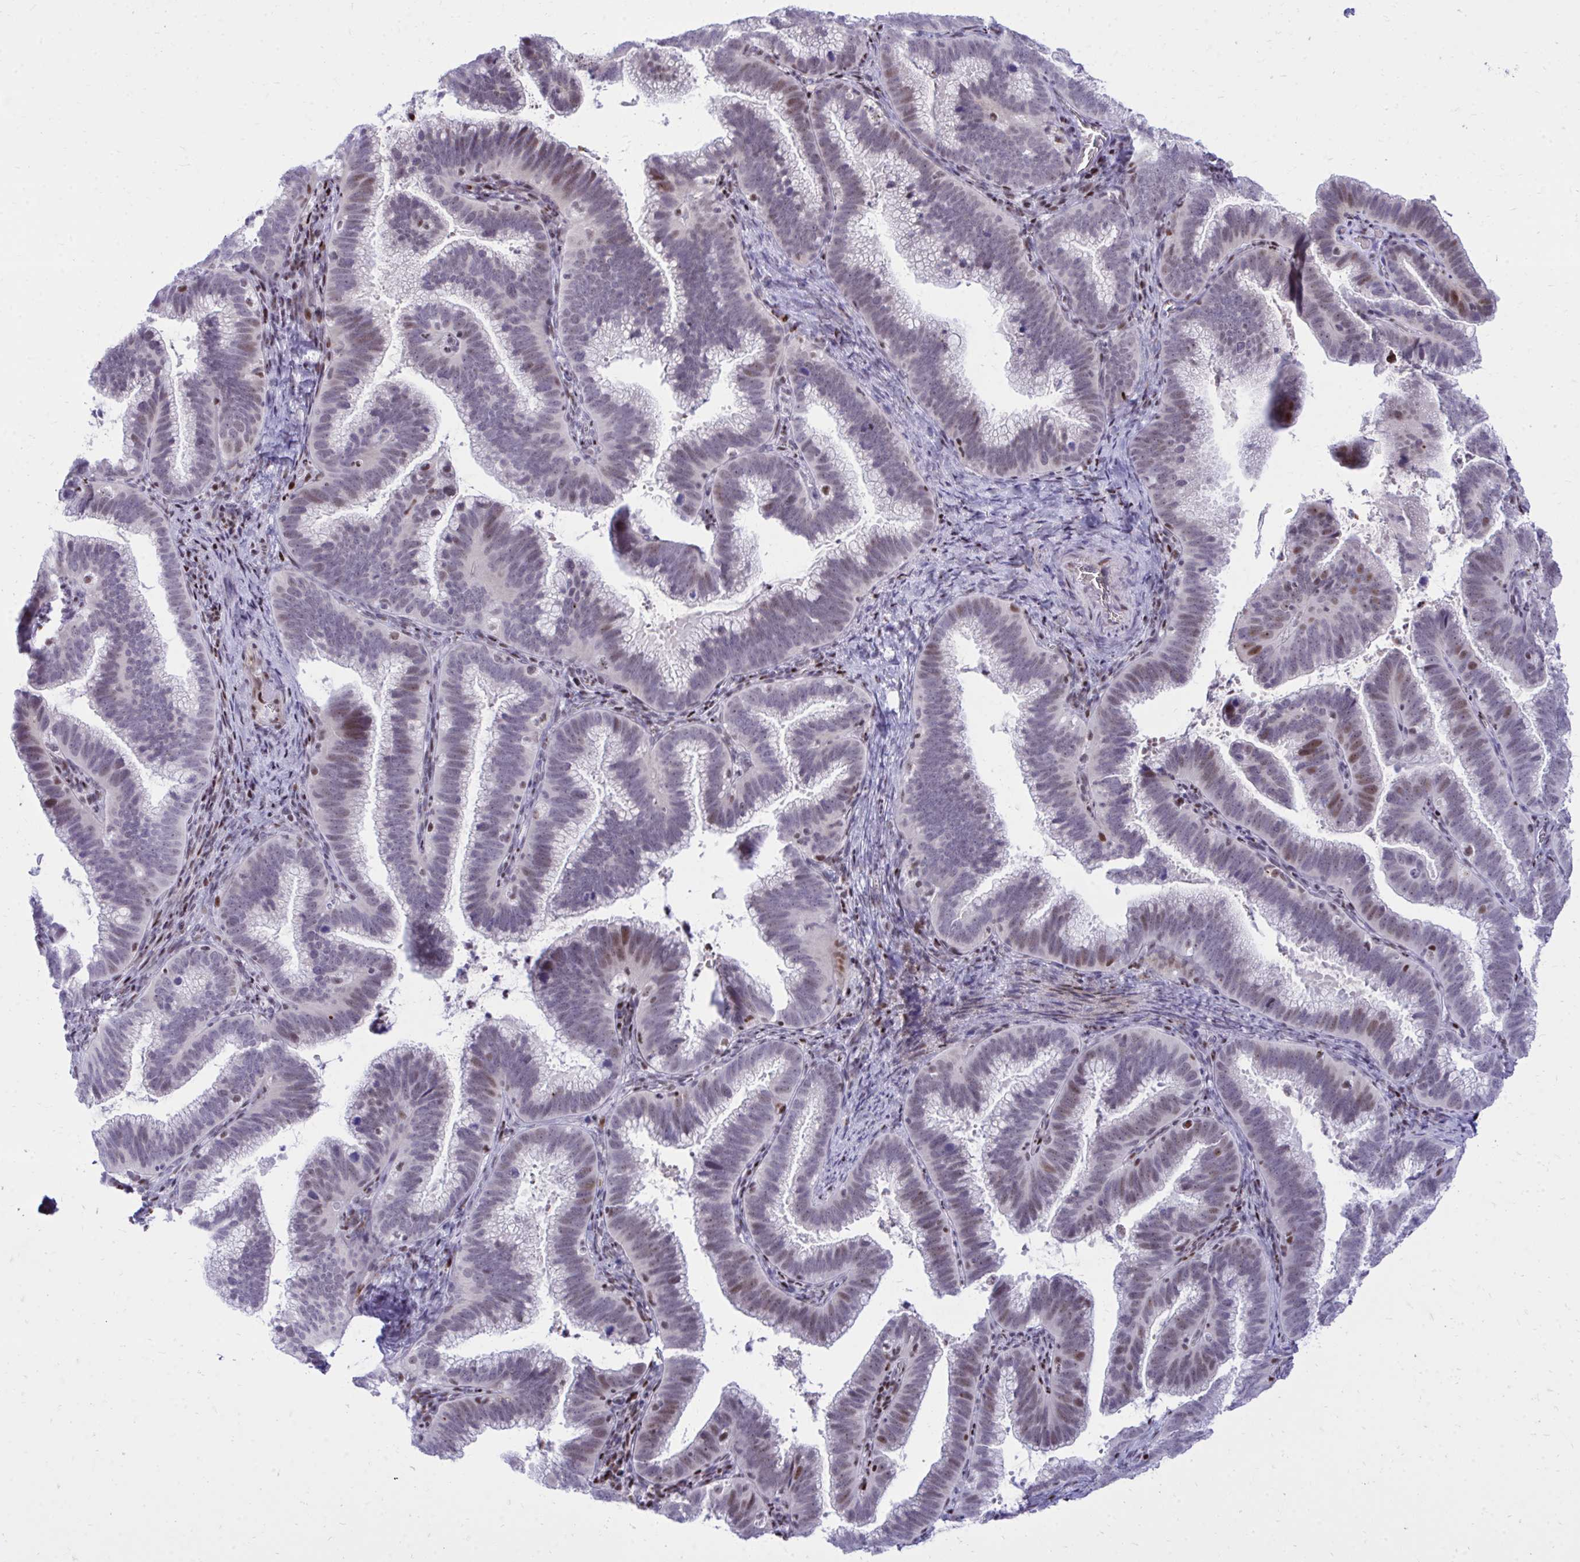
{"staining": {"intensity": "weak", "quantity": "25%-75%", "location": "nuclear"}, "tissue": "cervical cancer", "cell_type": "Tumor cells", "image_type": "cancer", "snomed": [{"axis": "morphology", "description": "Adenocarcinoma, NOS"}, {"axis": "topography", "description": "Cervix"}], "caption": "A micrograph of cervical cancer stained for a protein displays weak nuclear brown staining in tumor cells.", "gene": "C14orf39", "patient": {"sex": "female", "age": 61}}